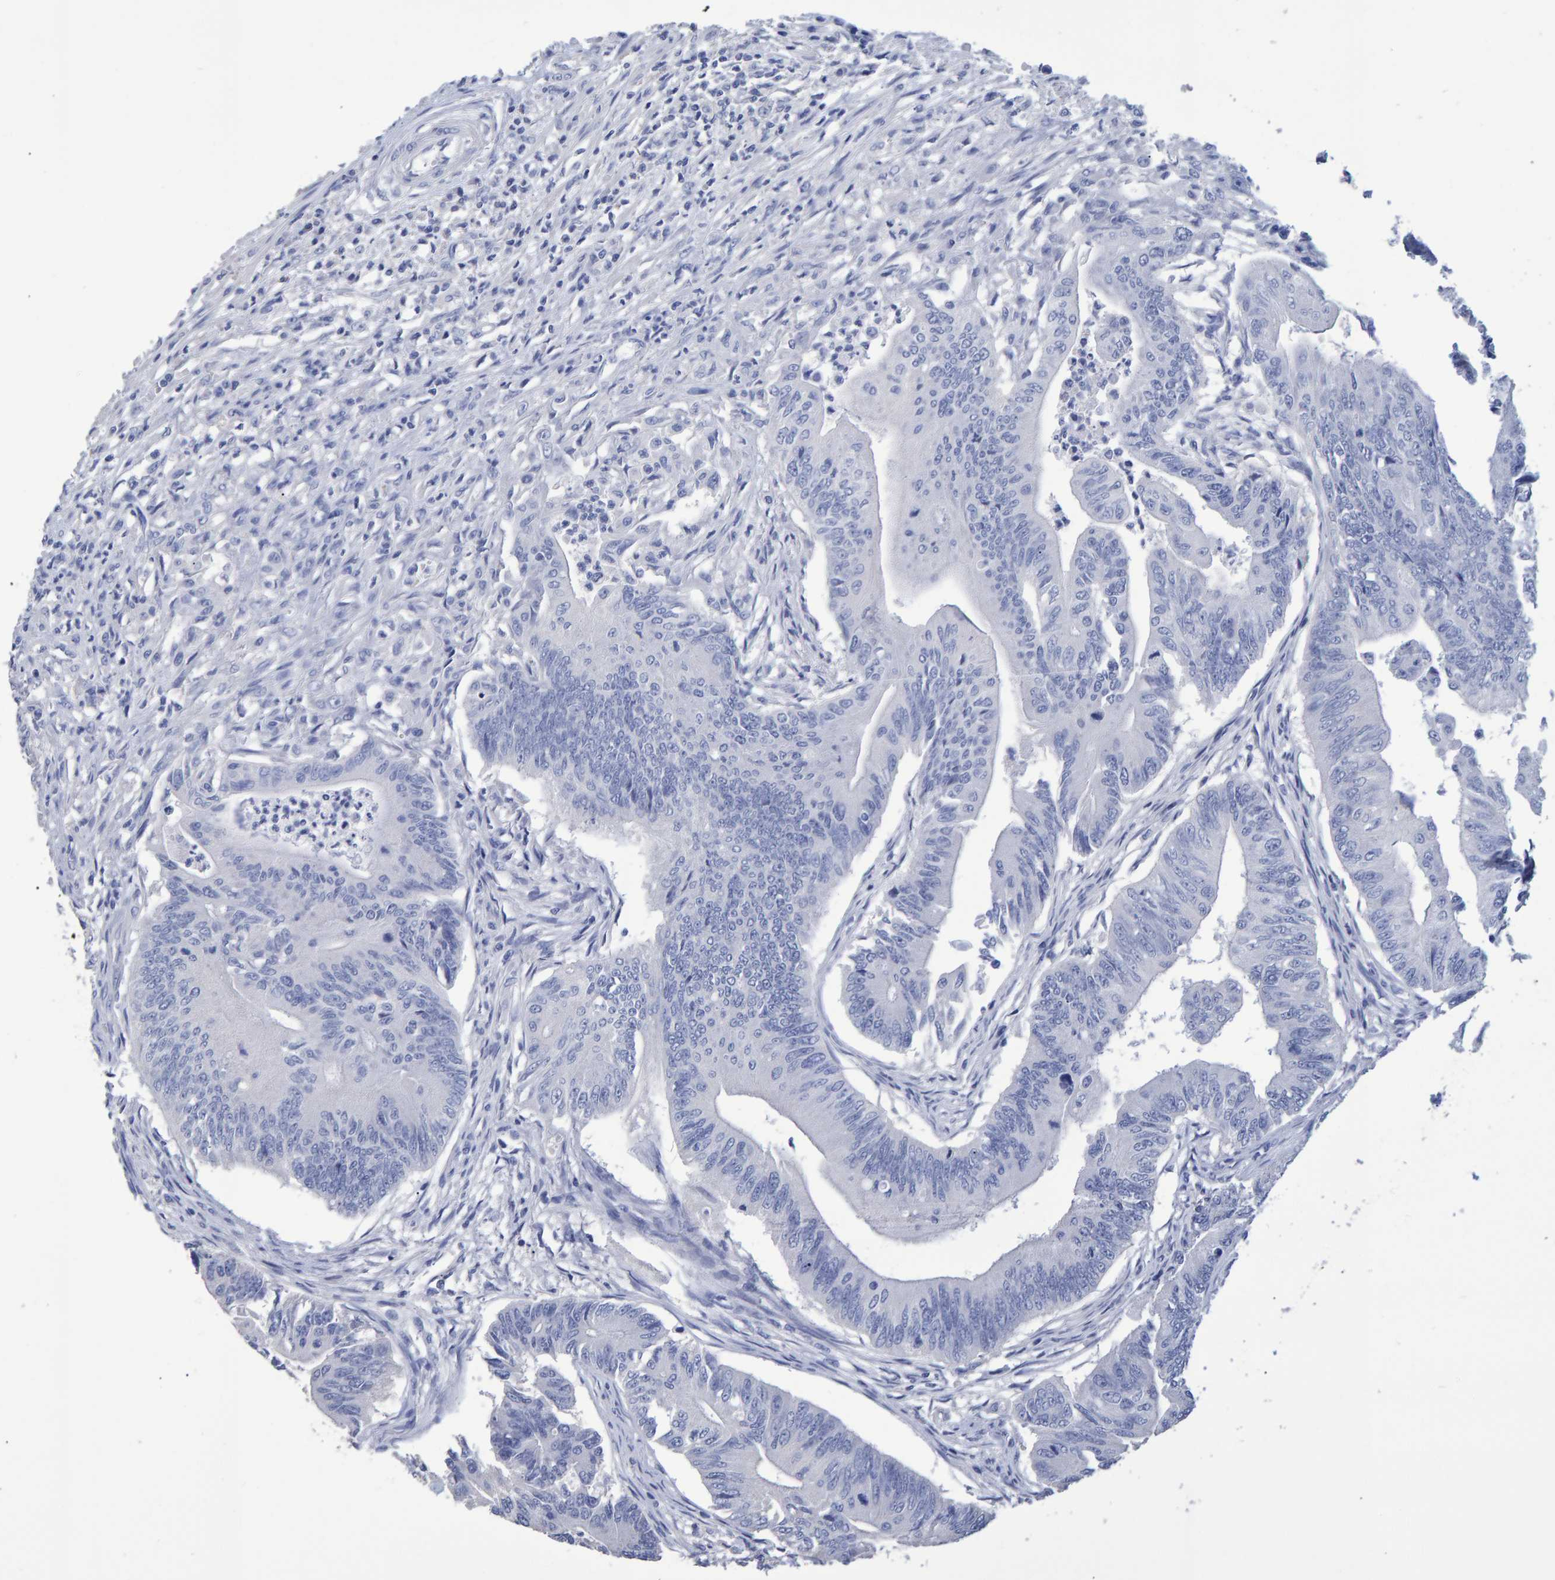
{"staining": {"intensity": "negative", "quantity": "none", "location": "none"}, "tissue": "colorectal cancer", "cell_type": "Tumor cells", "image_type": "cancer", "snomed": [{"axis": "morphology", "description": "Adenoma, NOS"}, {"axis": "morphology", "description": "Adenocarcinoma, NOS"}, {"axis": "topography", "description": "Colon"}], "caption": "DAB immunohistochemical staining of colorectal cancer demonstrates no significant expression in tumor cells. (DAB (3,3'-diaminobenzidine) immunohistochemistry (IHC) with hematoxylin counter stain).", "gene": "HEMGN", "patient": {"sex": "male", "age": 79}}